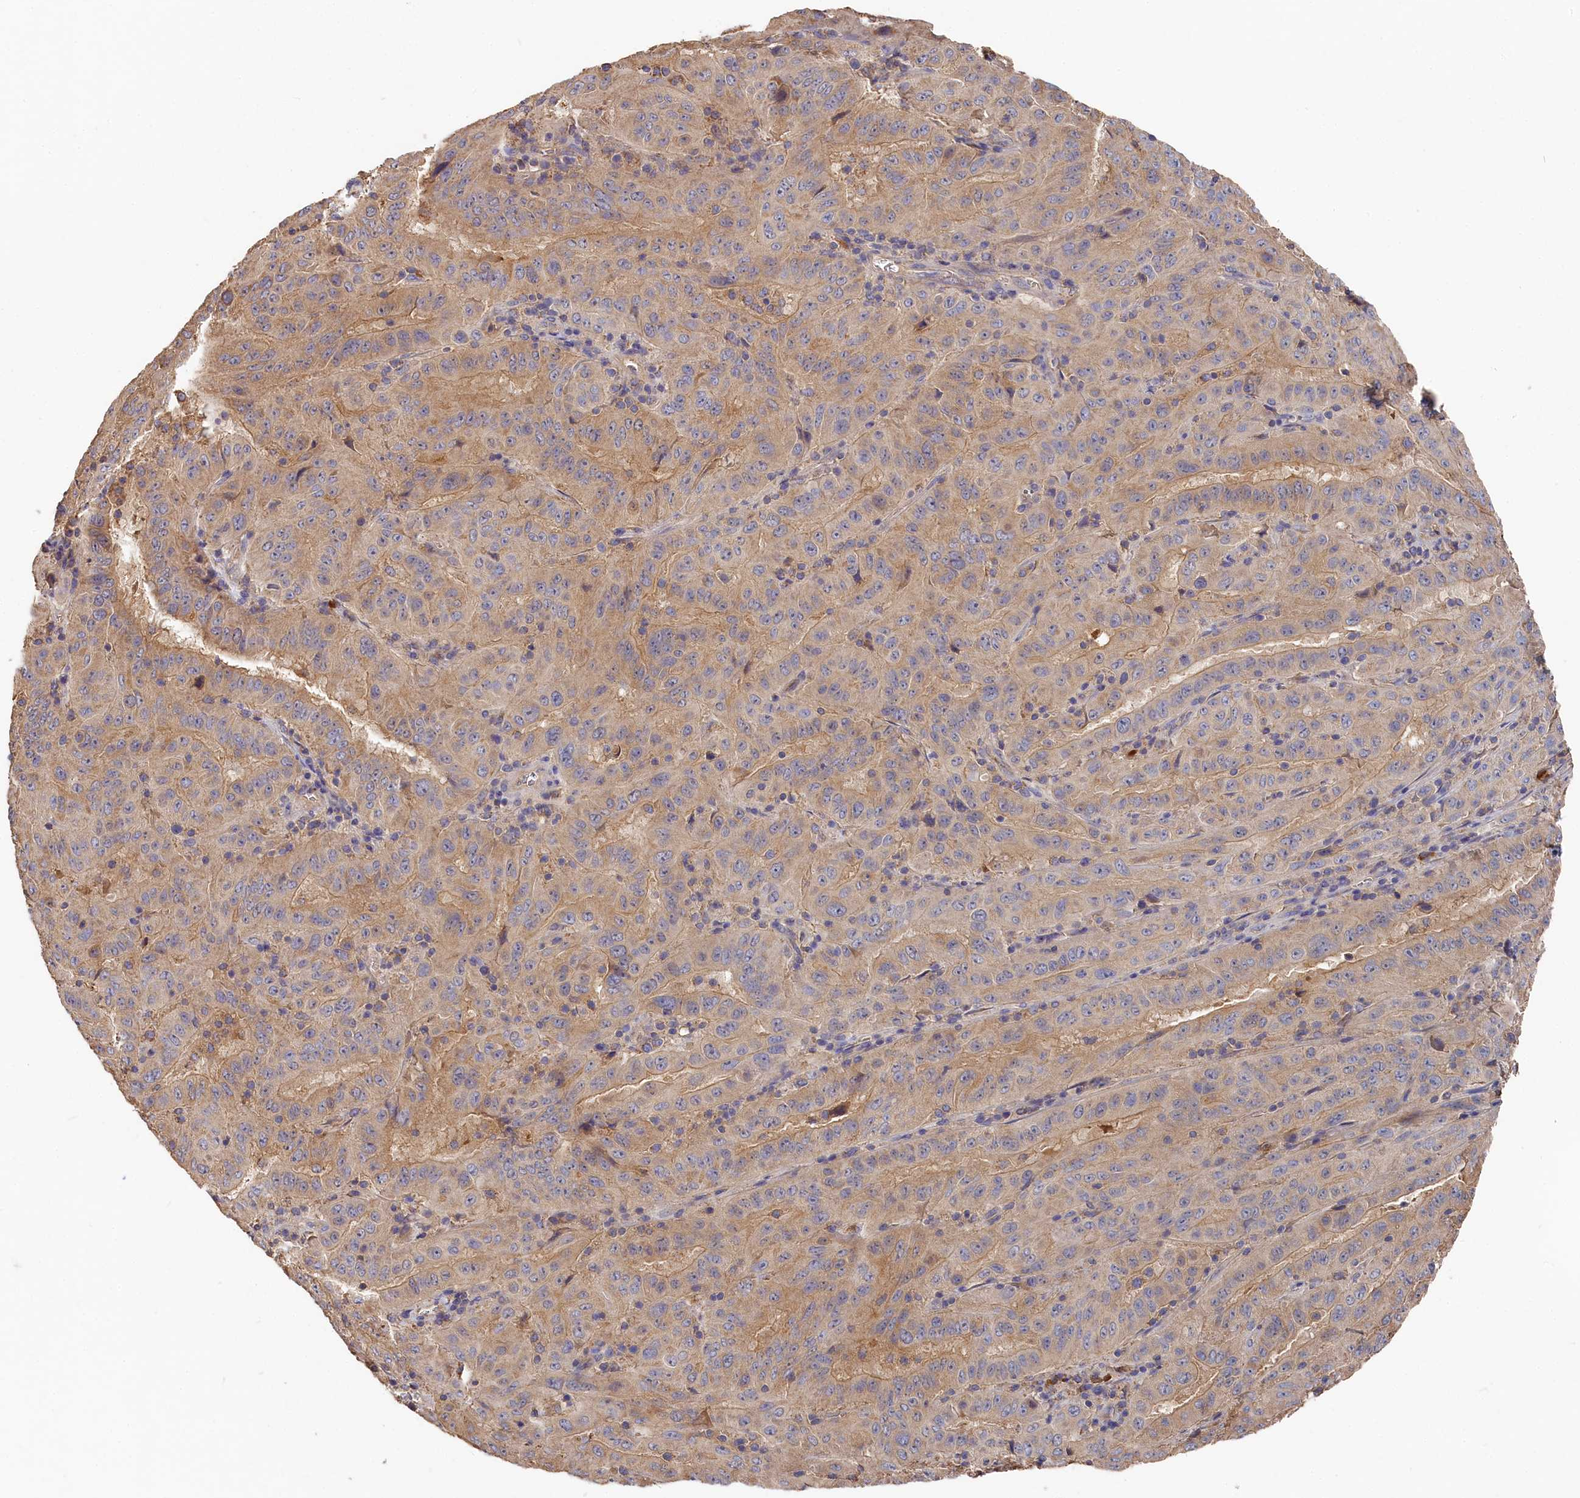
{"staining": {"intensity": "weak", "quantity": "<25%", "location": "cytoplasmic/membranous"}, "tissue": "pancreatic cancer", "cell_type": "Tumor cells", "image_type": "cancer", "snomed": [{"axis": "morphology", "description": "Adenocarcinoma, NOS"}, {"axis": "topography", "description": "Pancreas"}], "caption": "This image is of pancreatic cancer stained with IHC to label a protein in brown with the nuclei are counter-stained blue. There is no positivity in tumor cells. (DAB immunohistochemistry (IHC), high magnification).", "gene": "DHRS11", "patient": {"sex": "male", "age": 63}}